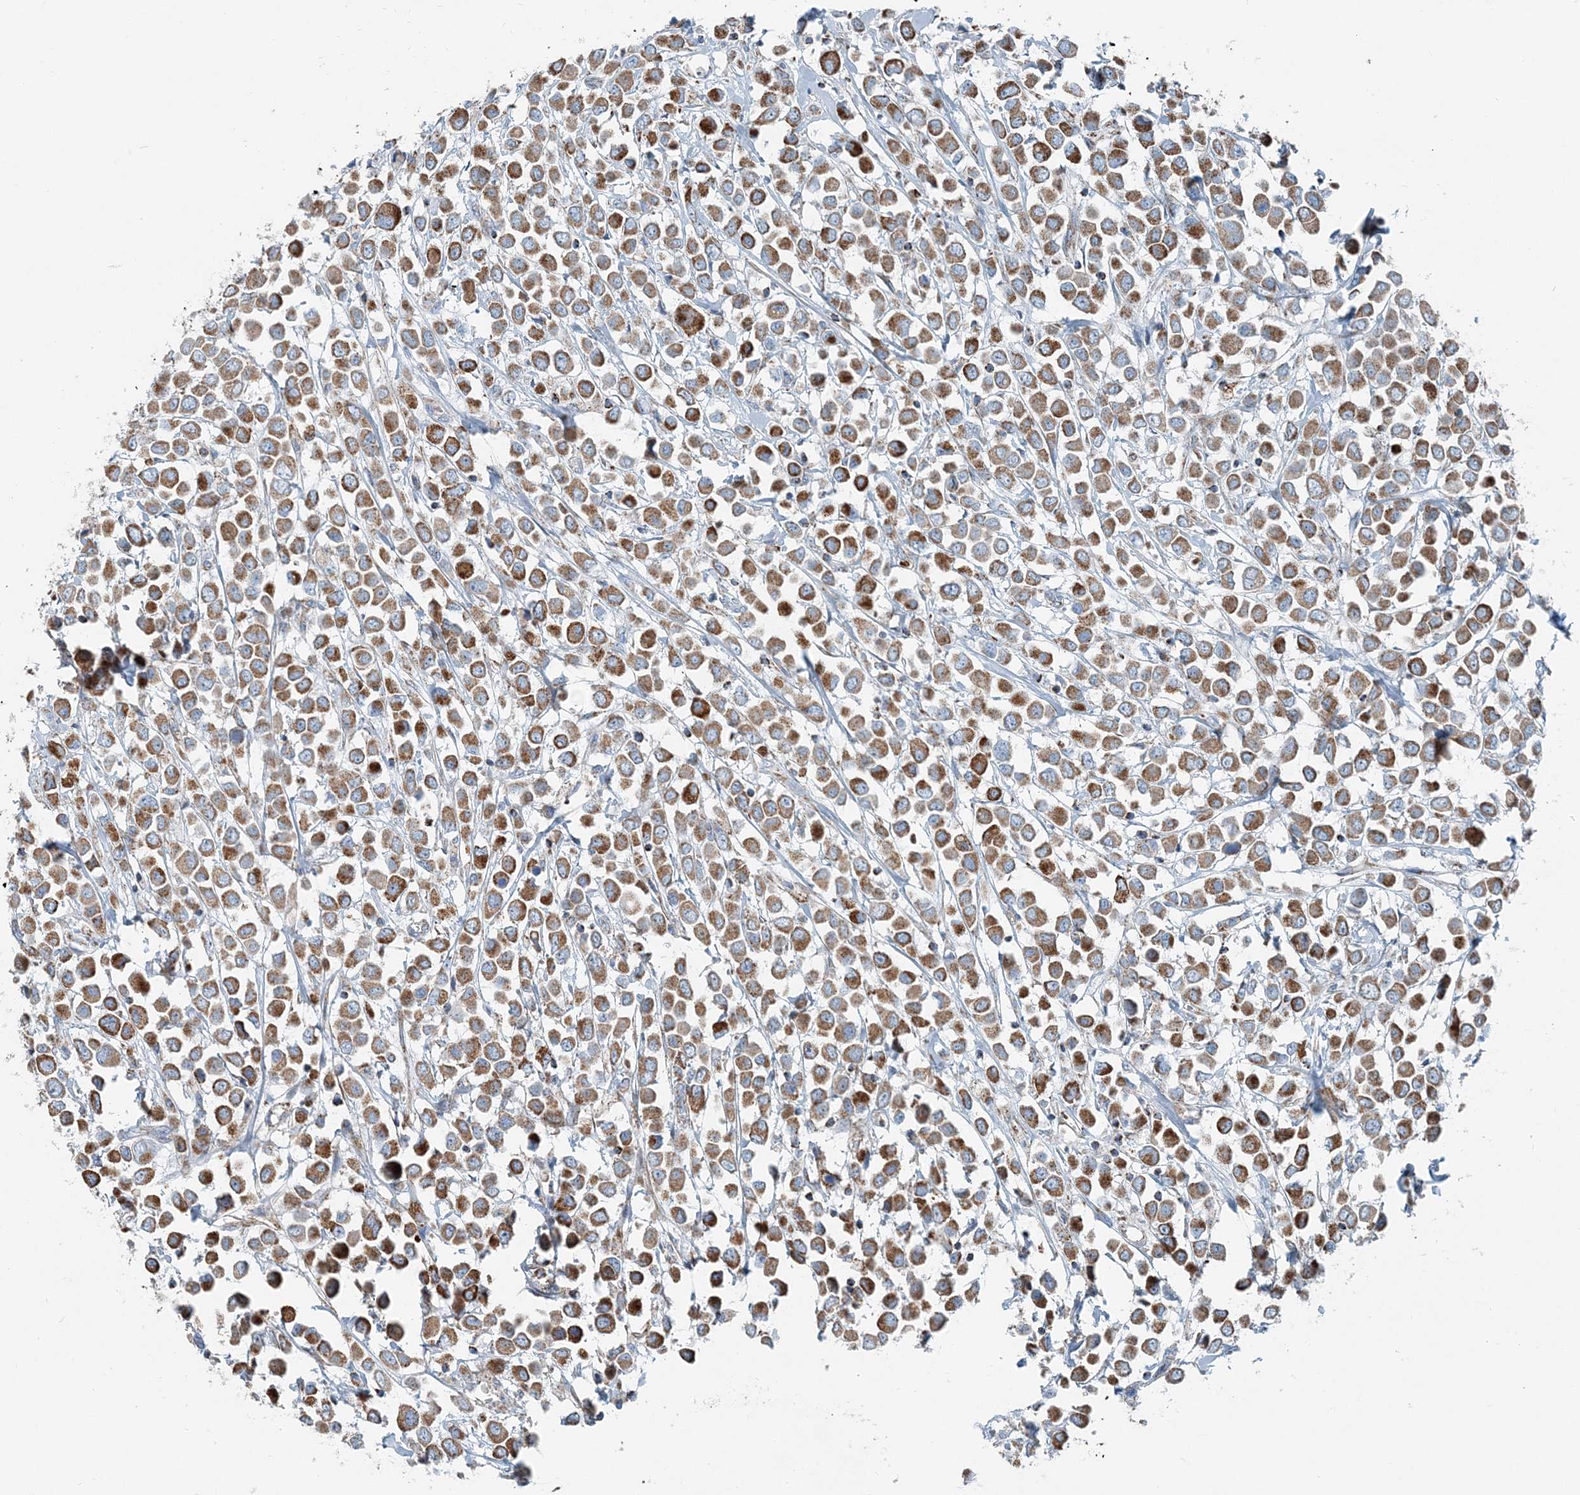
{"staining": {"intensity": "strong", "quantity": ">75%", "location": "cytoplasmic/membranous"}, "tissue": "breast cancer", "cell_type": "Tumor cells", "image_type": "cancer", "snomed": [{"axis": "morphology", "description": "Duct carcinoma"}, {"axis": "topography", "description": "Breast"}], "caption": "IHC of infiltrating ductal carcinoma (breast) shows high levels of strong cytoplasmic/membranous staining in about >75% of tumor cells.", "gene": "INTU", "patient": {"sex": "female", "age": 61}}